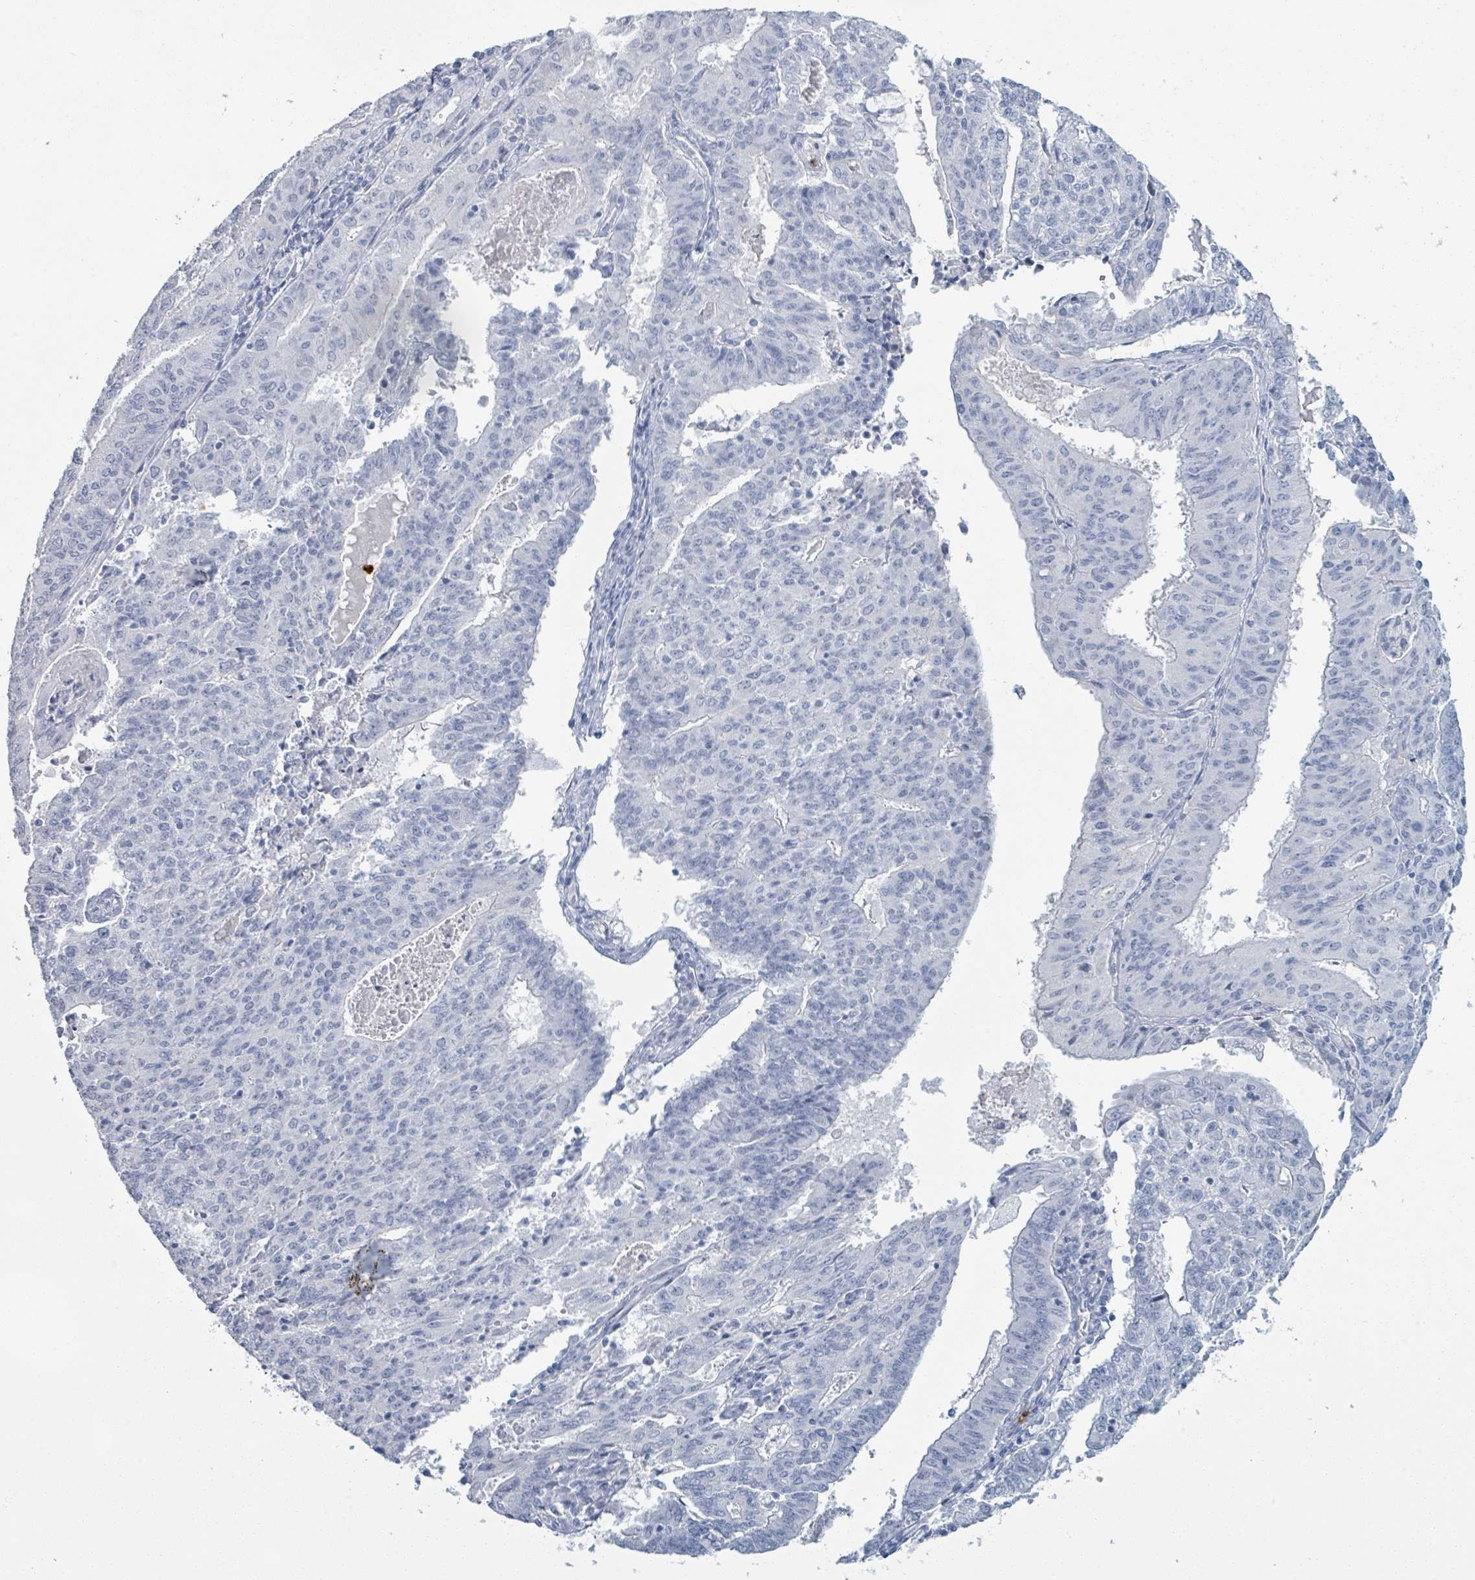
{"staining": {"intensity": "negative", "quantity": "none", "location": "none"}, "tissue": "endometrial cancer", "cell_type": "Tumor cells", "image_type": "cancer", "snomed": [{"axis": "morphology", "description": "Adenocarcinoma, NOS"}, {"axis": "topography", "description": "Endometrium"}], "caption": "Adenocarcinoma (endometrial) stained for a protein using immunohistochemistry (IHC) demonstrates no expression tumor cells.", "gene": "DEFA4", "patient": {"sex": "female", "age": 59}}